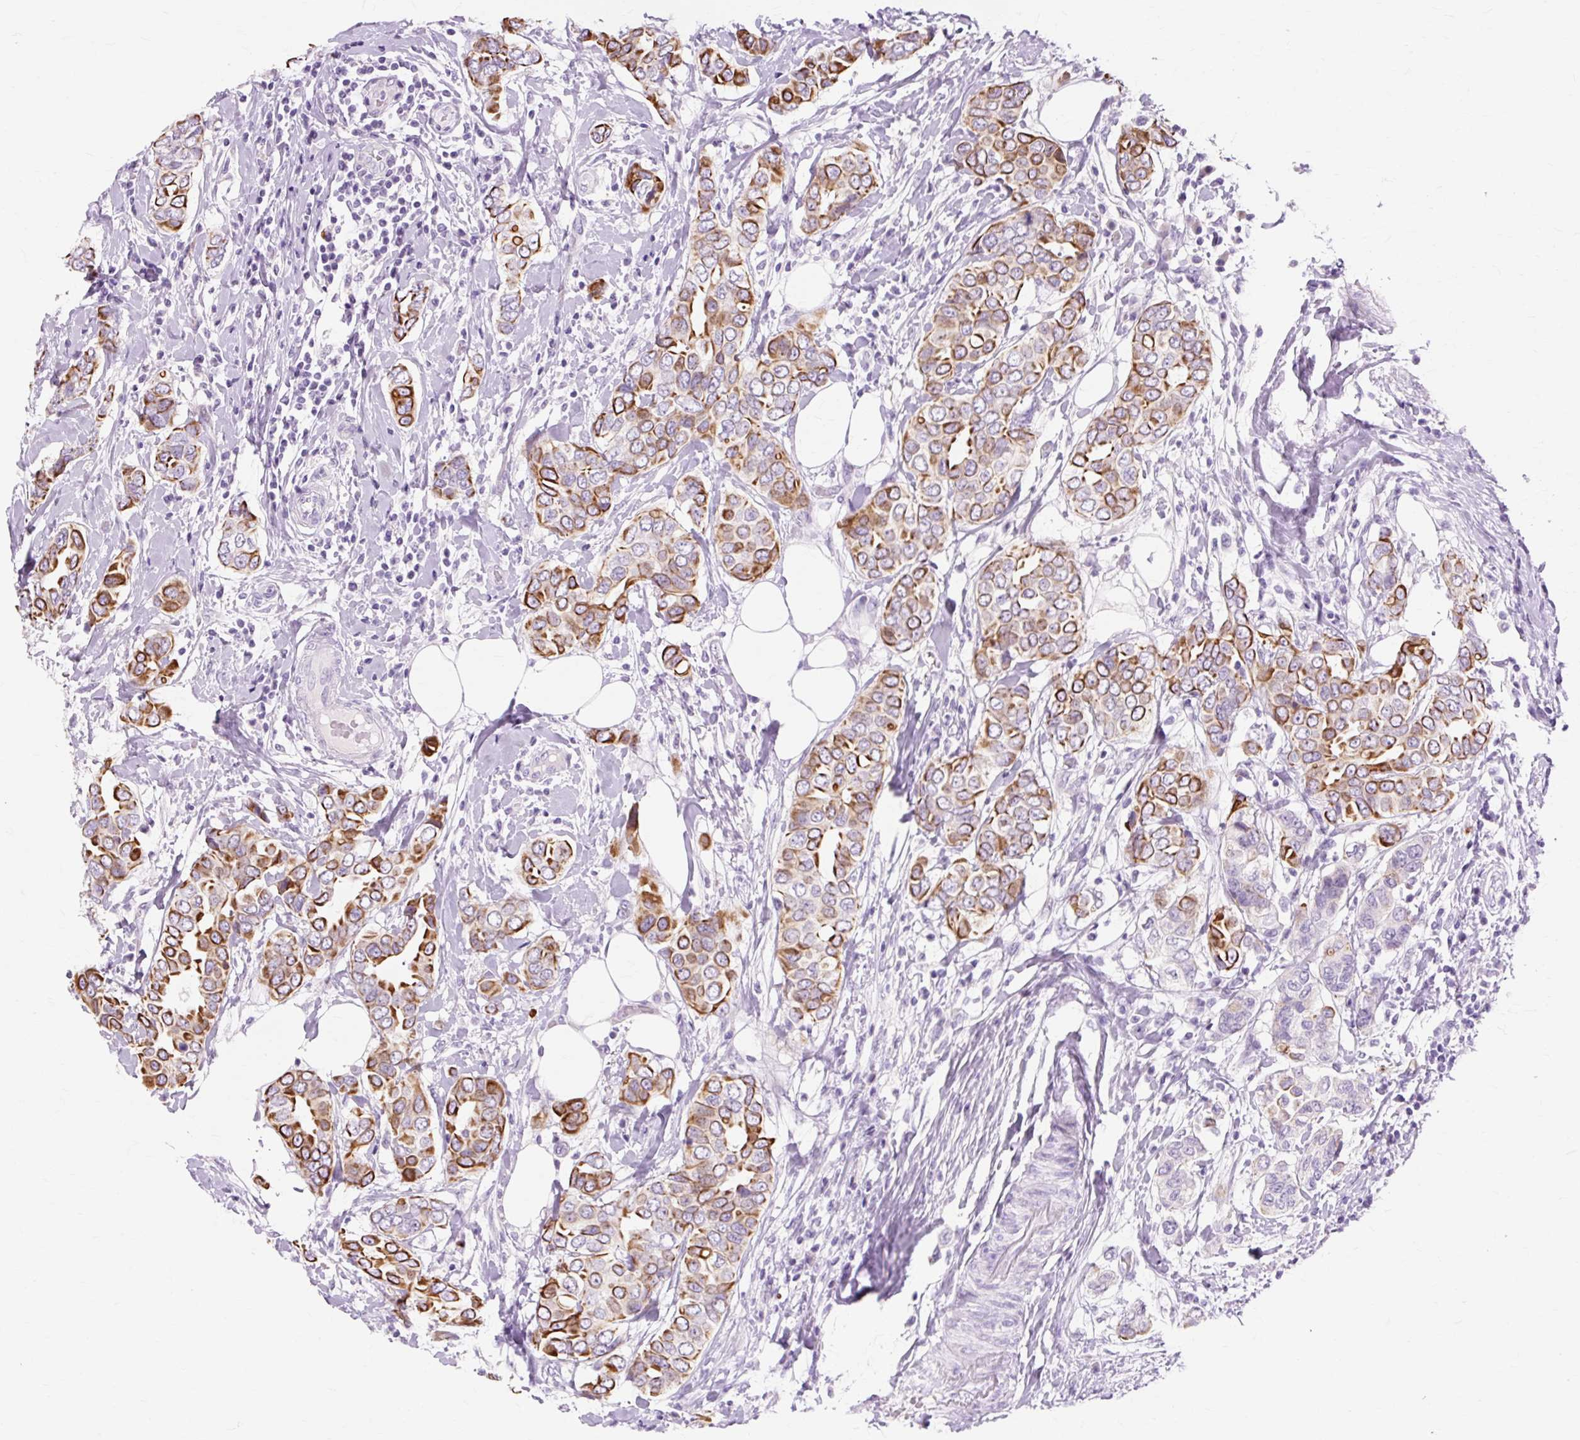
{"staining": {"intensity": "strong", "quantity": "25%-75%", "location": "cytoplasmic/membranous"}, "tissue": "breast cancer", "cell_type": "Tumor cells", "image_type": "cancer", "snomed": [{"axis": "morphology", "description": "Lobular carcinoma"}, {"axis": "topography", "description": "Breast"}], "caption": "Immunohistochemical staining of breast lobular carcinoma displays high levels of strong cytoplasmic/membranous protein positivity in approximately 25%-75% of tumor cells.", "gene": "IRX2", "patient": {"sex": "female", "age": 51}}